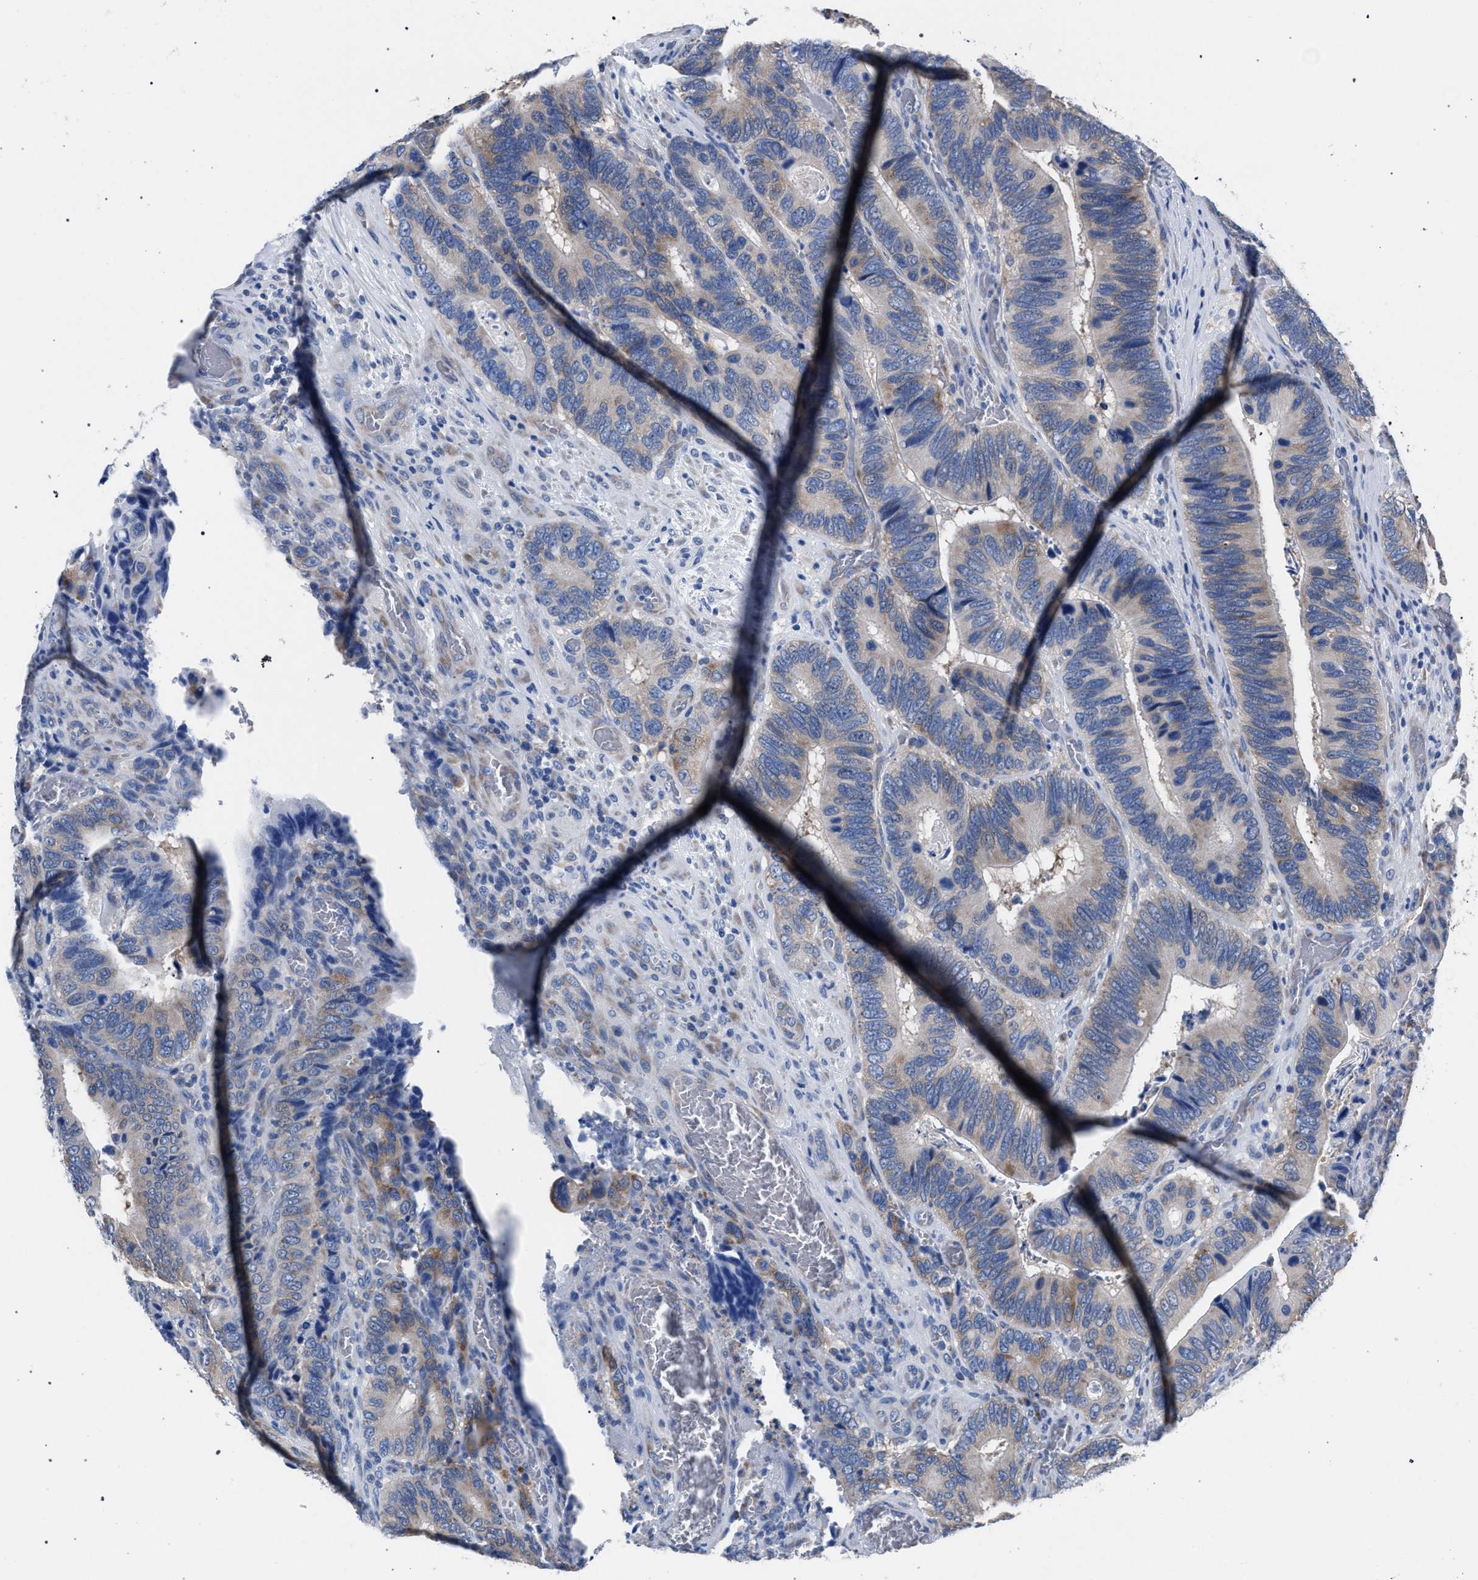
{"staining": {"intensity": "weak", "quantity": "<25%", "location": "cytoplasmic/membranous"}, "tissue": "colorectal cancer", "cell_type": "Tumor cells", "image_type": "cancer", "snomed": [{"axis": "morphology", "description": "Adenocarcinoma, NOS"}, {"axis": "topography", "description": "Colon"}], "caption": "Histopathology image shows no protein staining in tumor cells of adenocarcinoma (colorectal) tissue.", "gene": "CRYZ", "patient": {"sex": "male", "age": 72}}